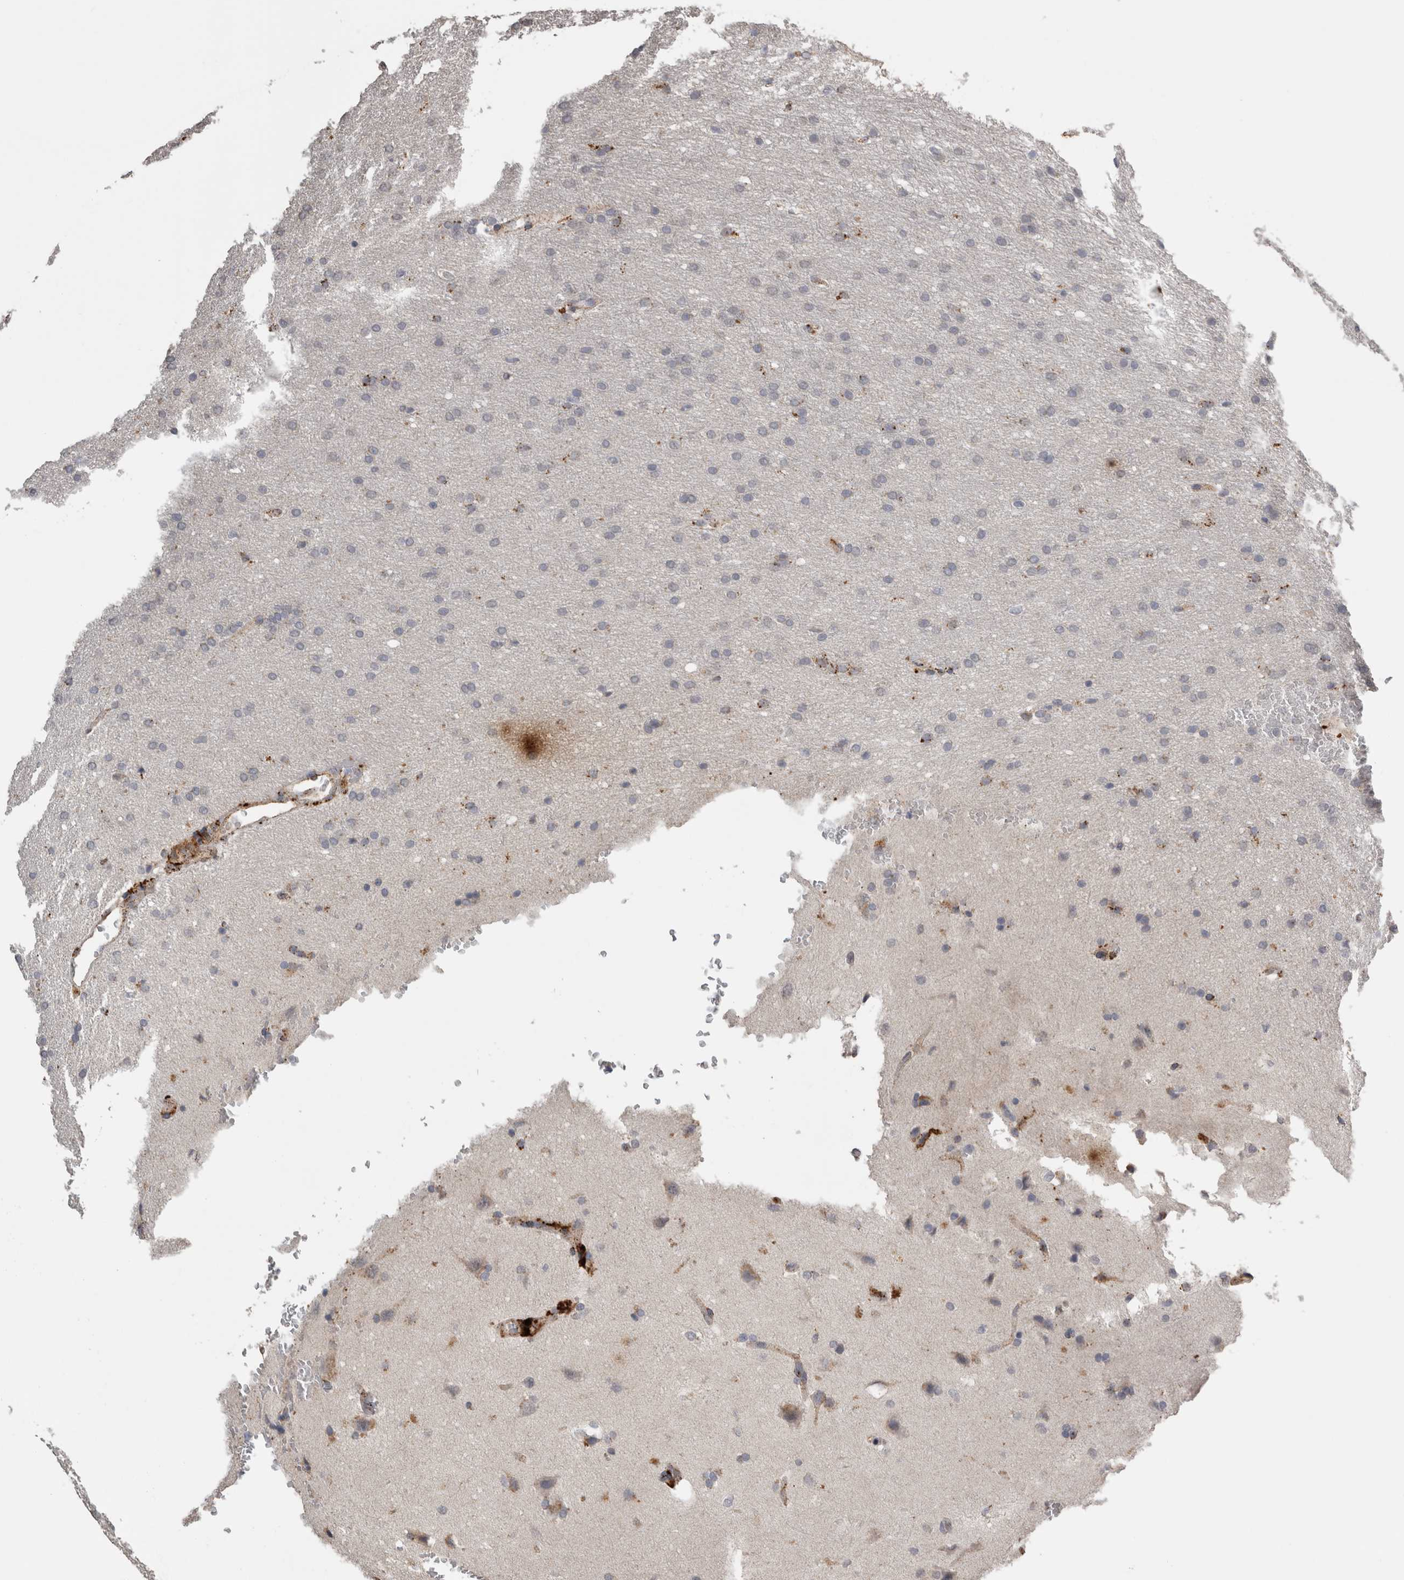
{"staining": {"intensity": "negative", "quantity": "none", "location": "none"}, "tissue": "glioma", "cell_type": "Tumor cells", "image_type": "cancer", "snomed": [{"axis": "morphology", "description": "Glioma, malignant, Low grade"}, {"axis": "topography", "description": "Brain"}], "caption": "Immunohistochemistry (IHC) histopathology image of neoplastic tissue: human low-grade glioma (malignant) stained with DAB exhibits no significant protein expression in tumor cells.", "gene": "CTSZ", "patient": {"sex": "female", "age": 37}}